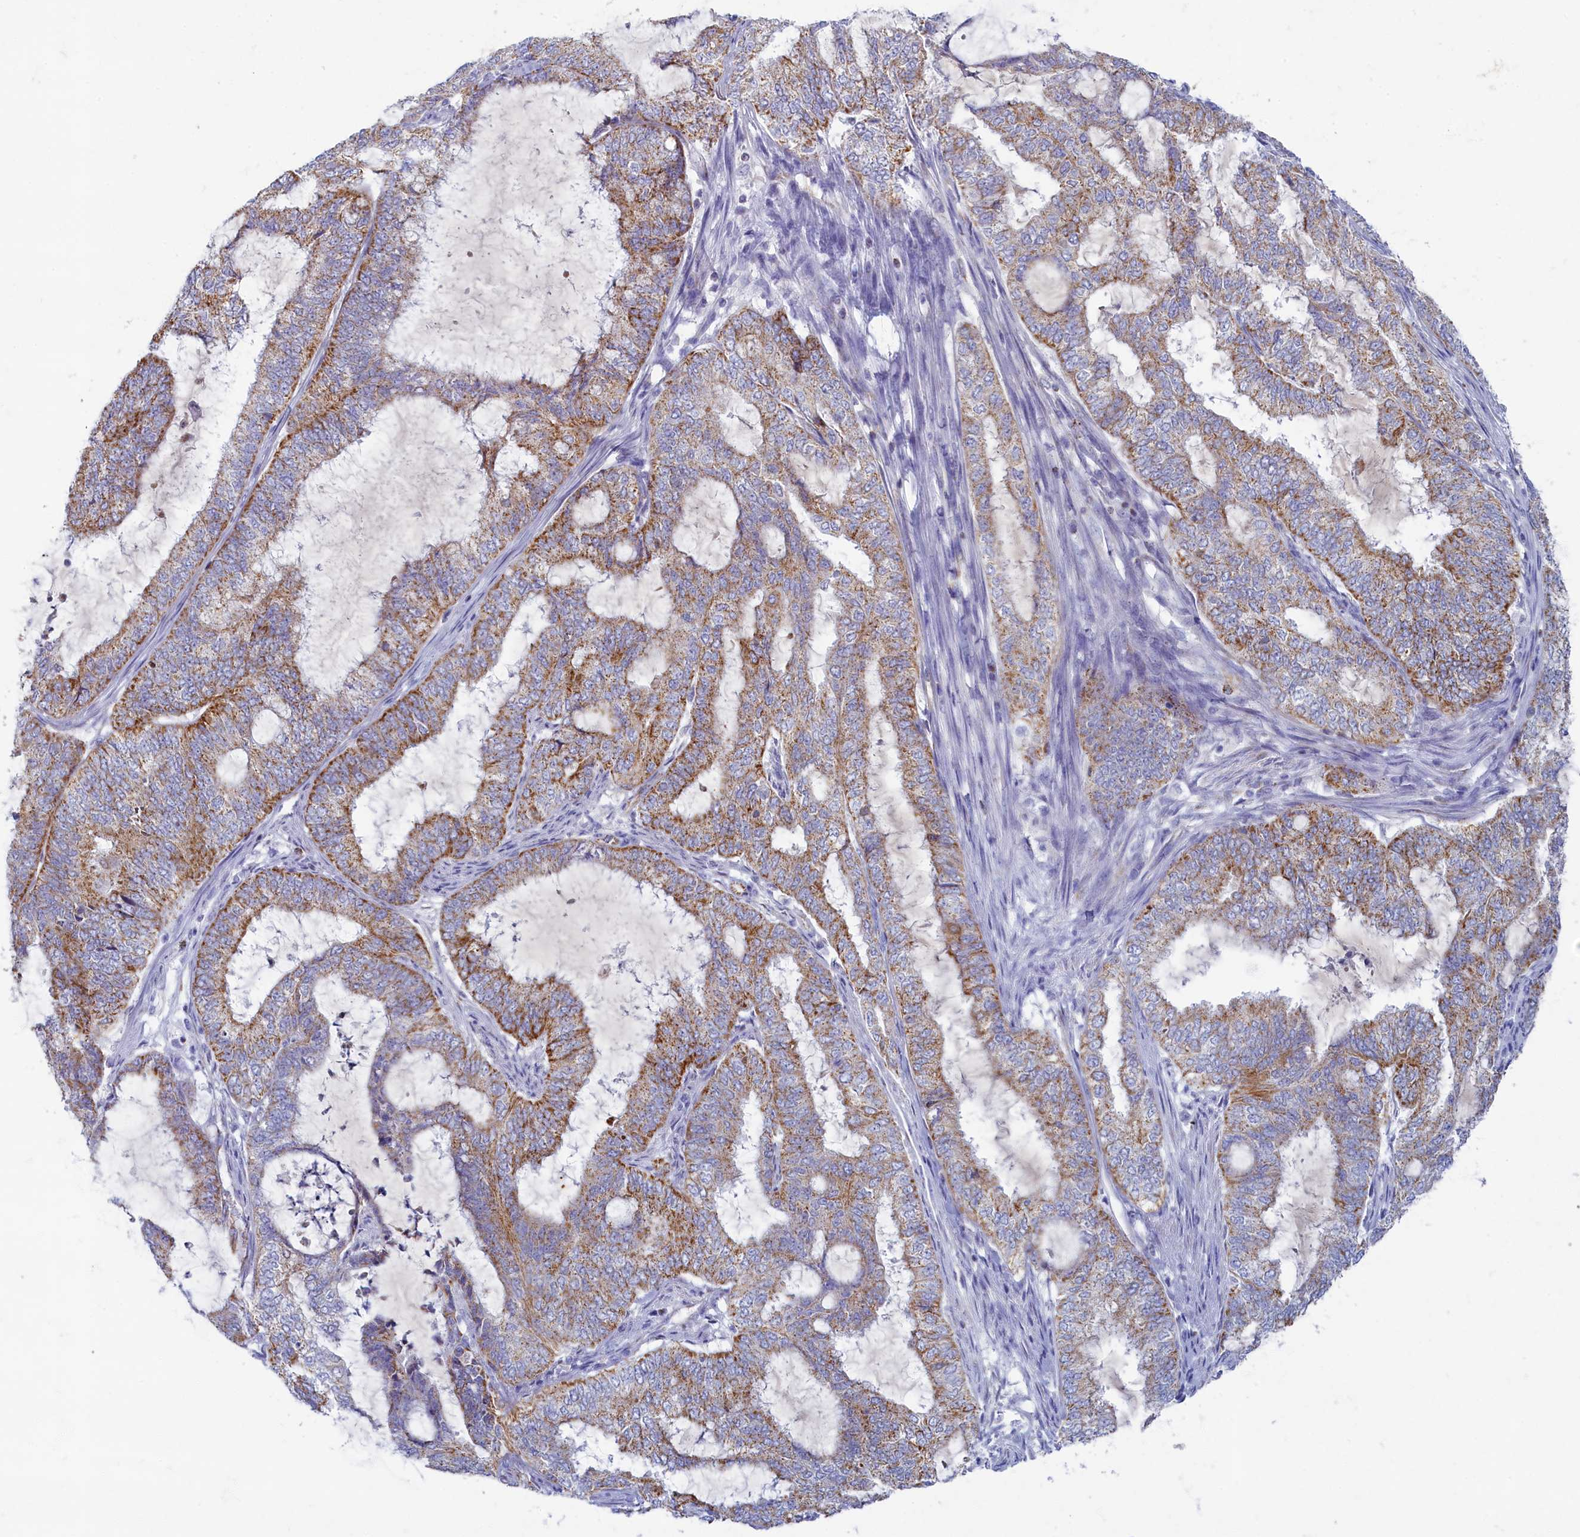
{"staining": {"intensity": "moderate", "quantity": ">75%", "location": "cytoplasmic/membranous"}, "tissue": "endometrial cancer", "cell_type": "Tumor cells", "image_type": "cancer", "snomed": [{"axis": "morphology", "description": "Adenocarcinoma, NOS"}, {"axis": "topography", "description": "Endometrium"}], "caption": "Human adenocarcinoma (endometrial) stained with a brown dye exhibits moderate cytoplasmic/membranous positive staining in about >75% of tumor cells.", "gene": "OCIAD2", "patient": {"sex": "female", "age": 51}}